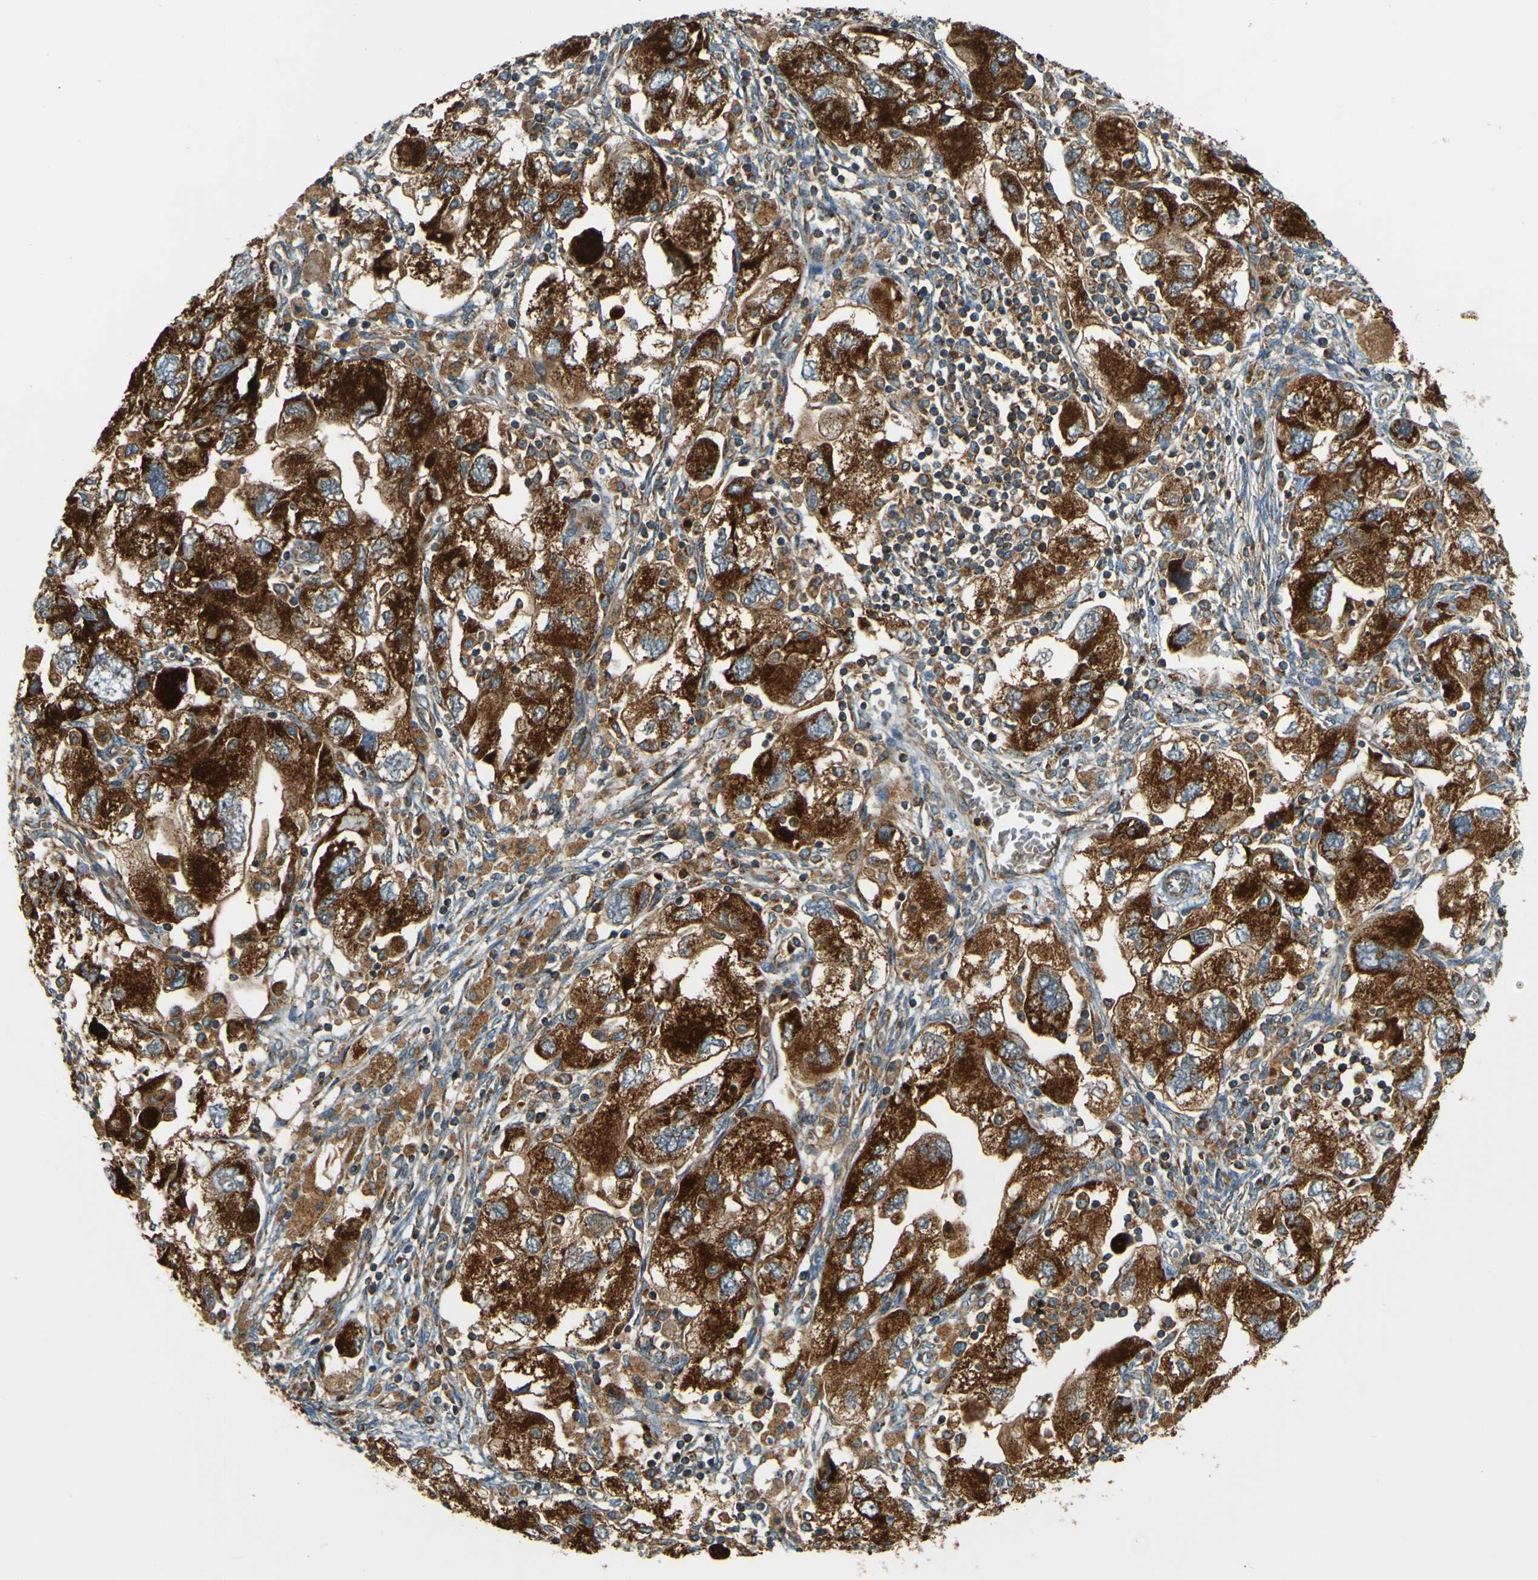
{"staining": {"intensity": "strong", "quantity": ">75%", "location": "cytoplasmic/membranous"}, "tissue": "ovarian cancer", "cell_type": "Tumor cells", "image_type": "cancer", "snomed": [{"axis": "morphology", "description": "Carcinoma, NOS"}, {"axis": "morphology", "description": "Cystadenocarcinoma, serous, NOS"}, {"axis": "topography", "description": "Ovary"}], "caption": "Ovarian cancer stained with DAB immunohistochemistry exhibits high levels of strong cytoplasmic/membranous expression in about >75% of tumor cells.", "gene": "DNAJC5", "patient": {"sex": "female", "age": 69}}